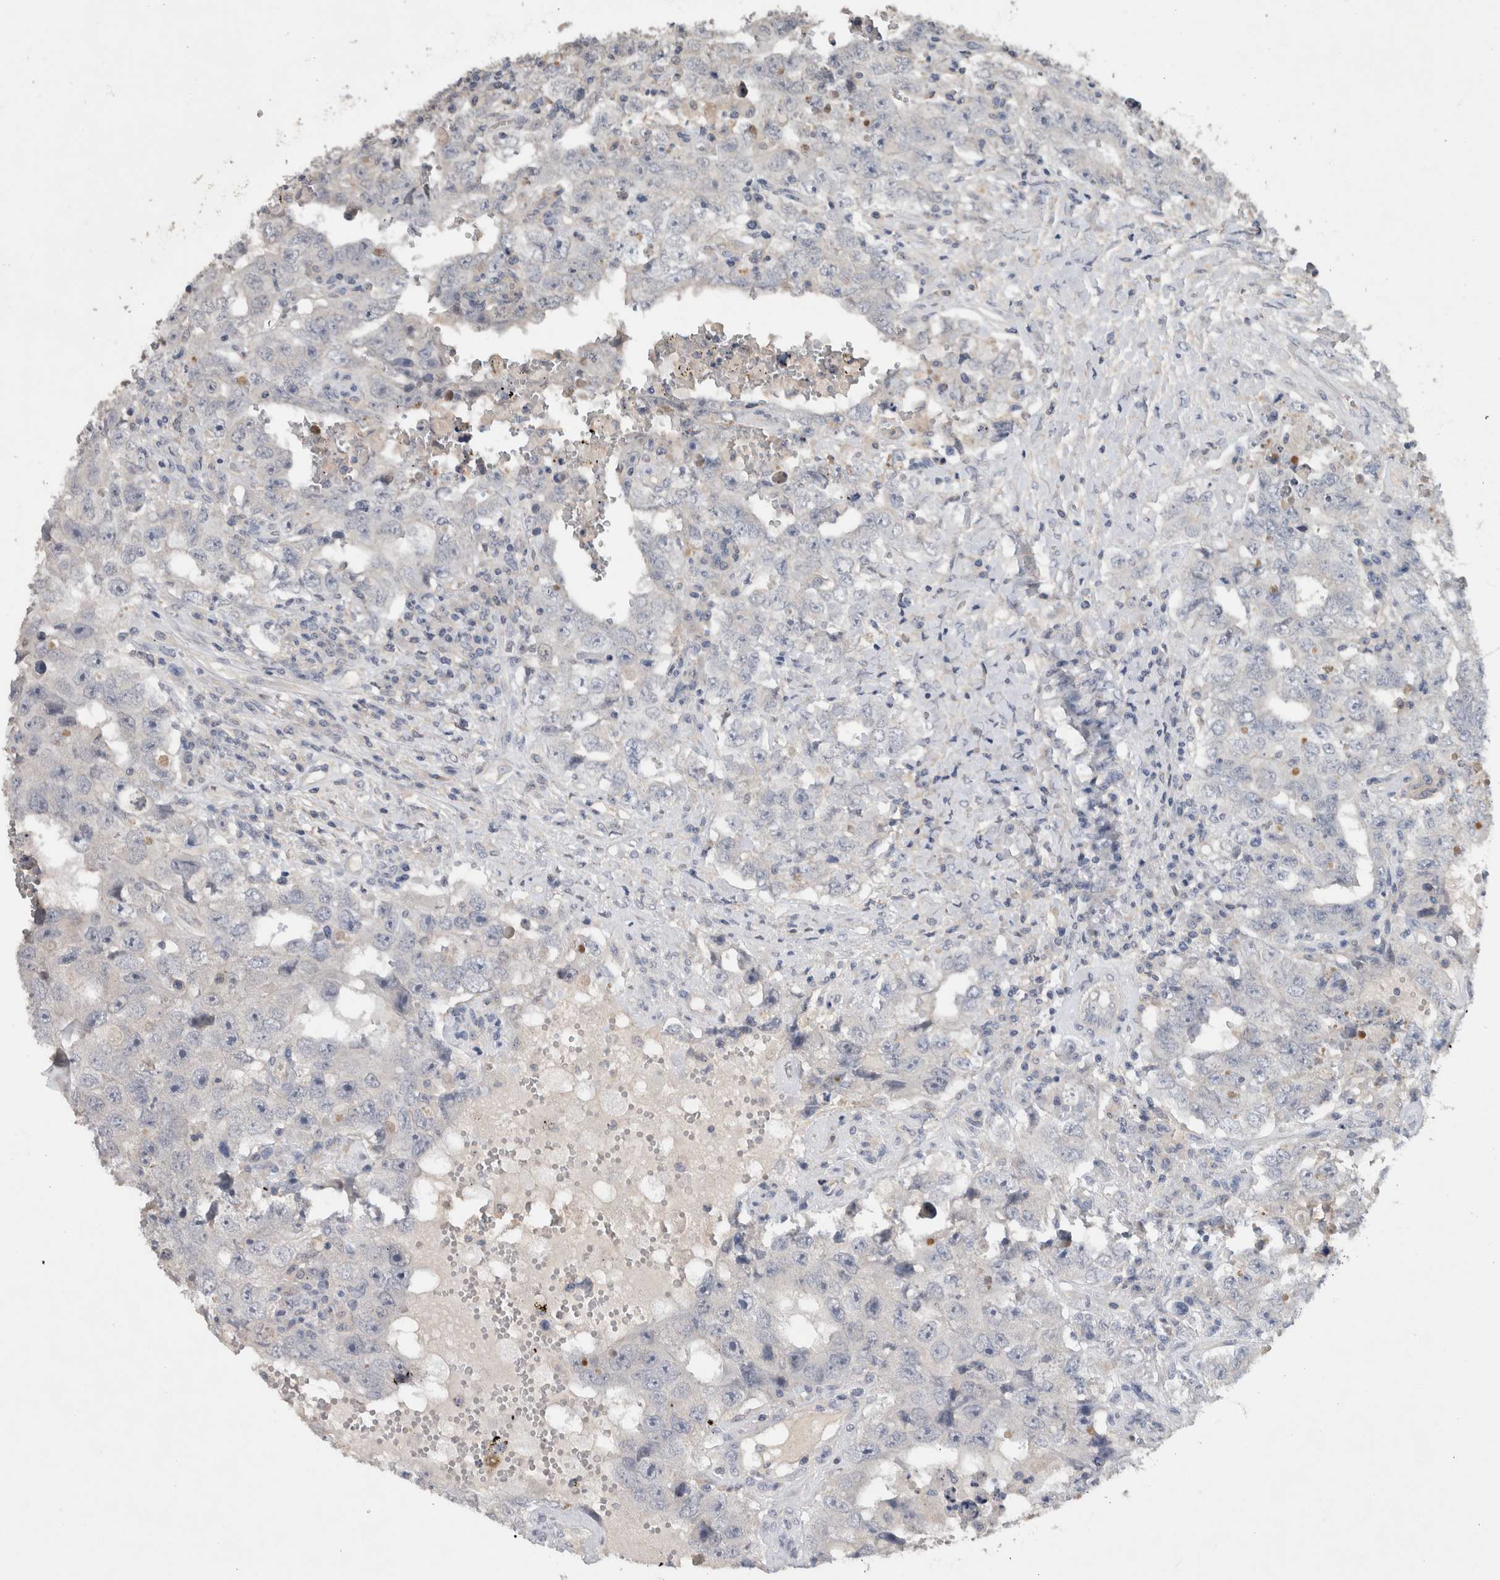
{"staining": {"intensity": "negative", "quantity": "none", "location": "none"}, "tissue": "testis cancer", "cell_type": "Tumor cells", "image_type": "cancer", "snomed": [{"axis": "morphology", "description": "Carcinoma, Embryonal, NOS"}, {"axis": "topography", "description": "Testis"}], "caption": "DAB (3,3'-diaminobenzidine) immunohistochemical staining of testis embryonal carcinoma shows no significant positivity in tumor cells.", "gene": "HEXD", "patient": {"sex": "male", "age": 26}}